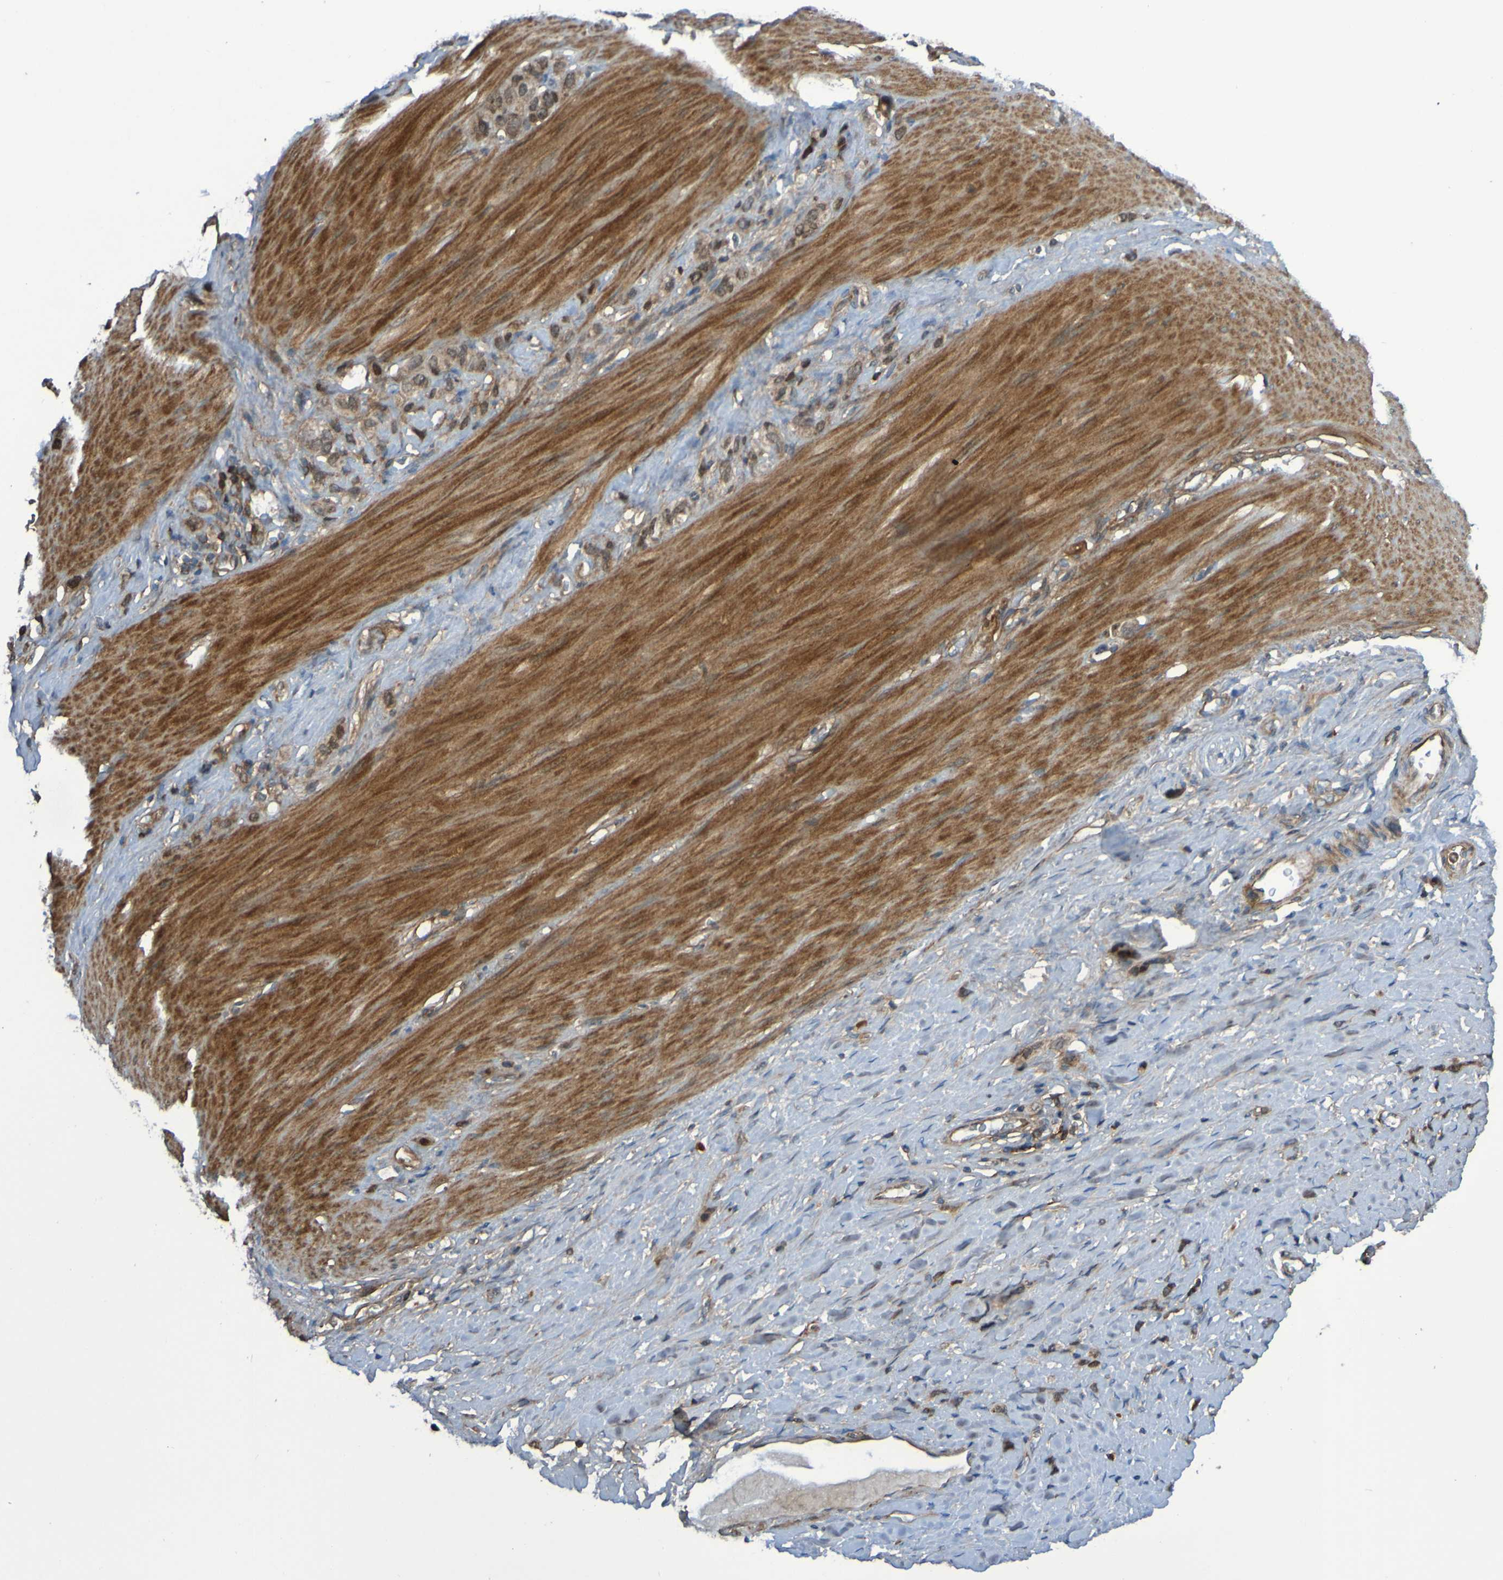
{"staining": {"intensity": "weak", "quantity": ">75%", "location": "cytoplasmic/membranous,nuclear"}, "tissue": "stomach cancer", "cell_type": "Tumor cells", "image_type": "cancer", "snomed": [{"axis": "morphology", "description": "Normal tissue, NOS"}, {"axis": "morphology", "description": "Adenocarcinoma, NOS"}, {"axis": "morphology", "description": "Adenocarcinoma, High grade"}, {"axis": "topography", "description": "Stomach, upper"}, {"axis": "topography", "description": "Stomach"}], "caption": "Stomach cancer tissue exhibits weak cytoplasmic/membranous and nuclear staining in about >75% of tumor cells", "gene": "PDGFB", "patient": {"sex": "female", "age": 65}}